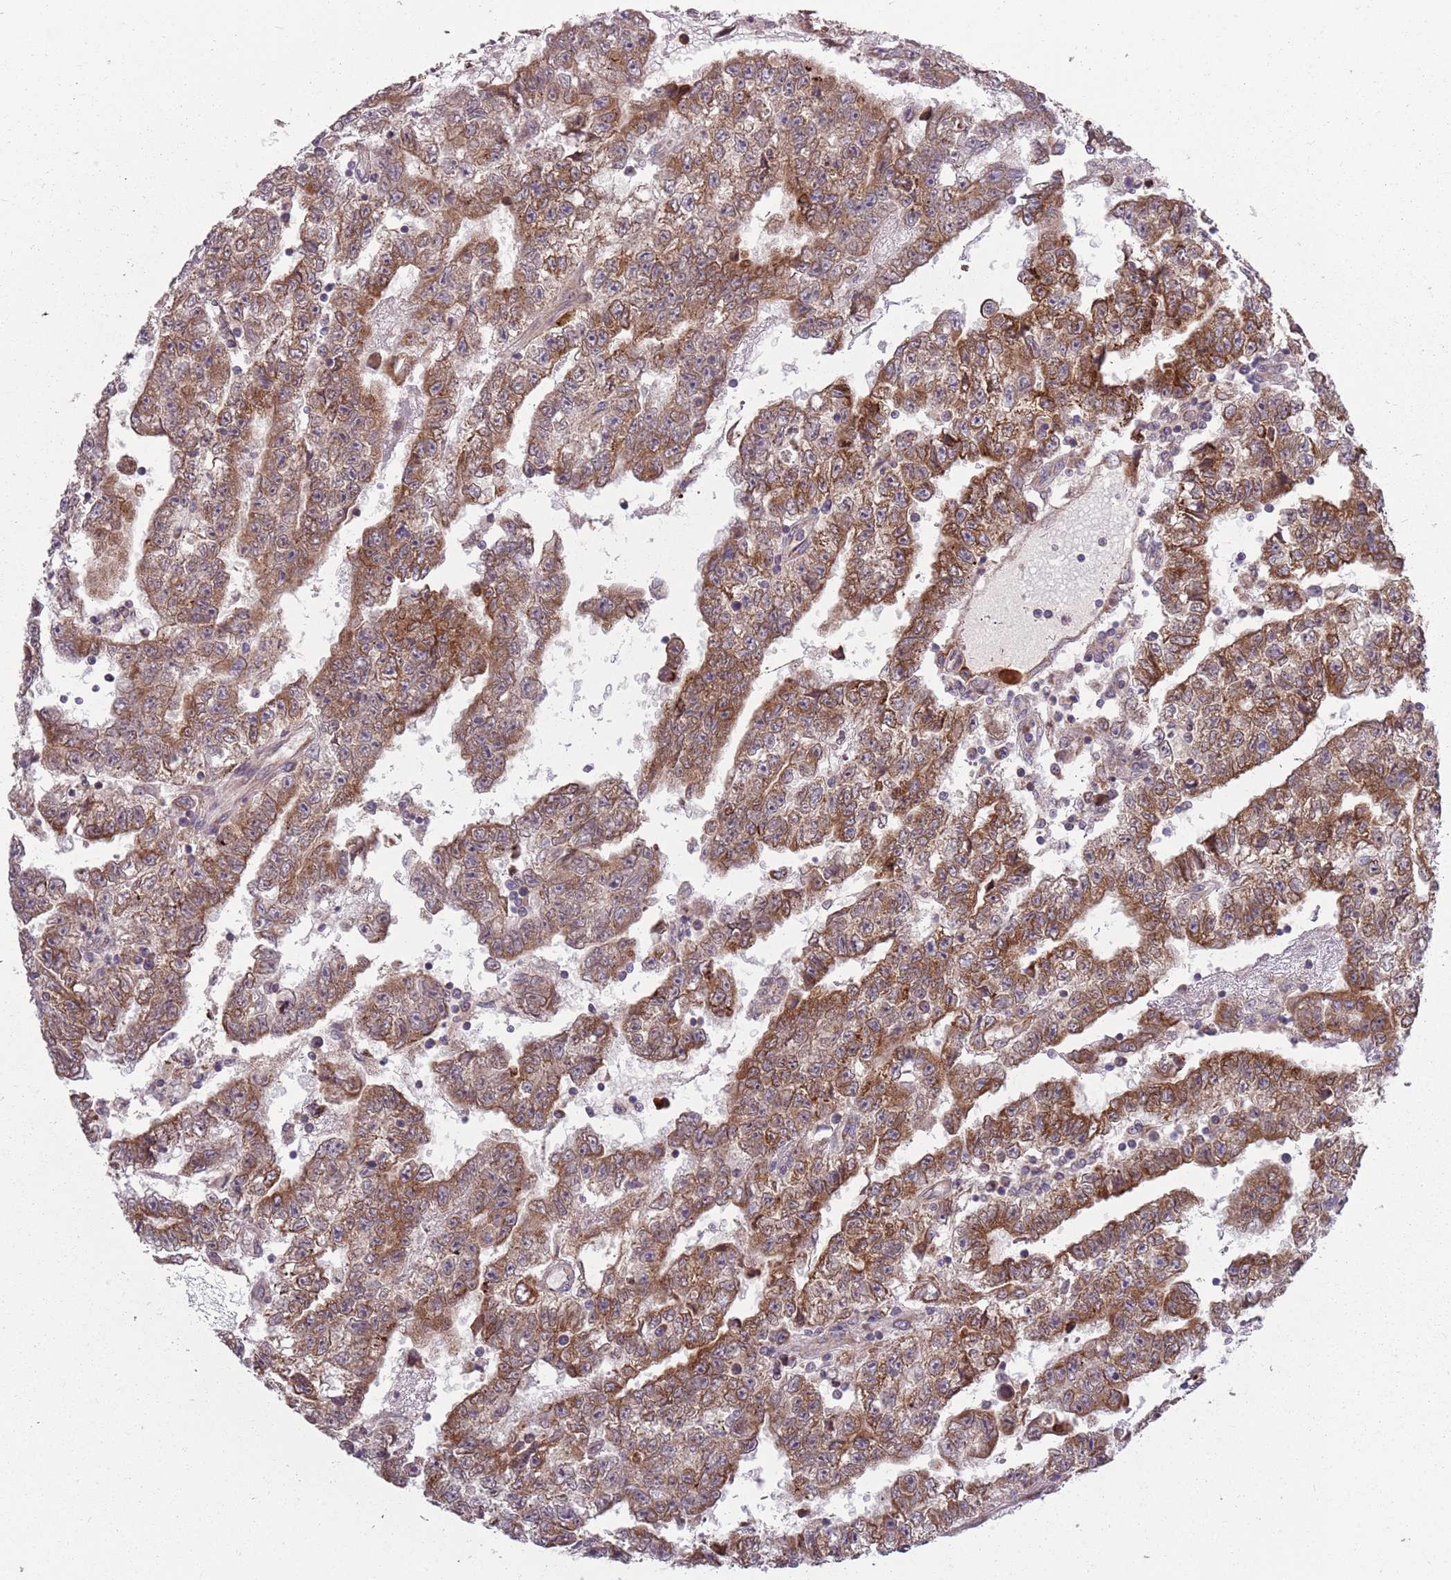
{"staining": {"intensity": "moderate", "quantity": "25%-75%", "location": "cytoplasmic/membranous"}, "tissue": "testis cancer", "cell_type": "Tumor cells", "image_type": "cancer", "snomed": [{"axis": "morphology", "description": "Carcinoma, Embryonal, NOS"}, {"axis": "topography", "description": "Testis"}], "caption": "This is an image of immunohistochemistry (IHC) staining of testis embryonal carcinoma, which shows moderate positivity in the cytoplasmic/membranous of tumor cells.", "gene": "PLD6", "patient": {"sex": "male", "age": 25}}